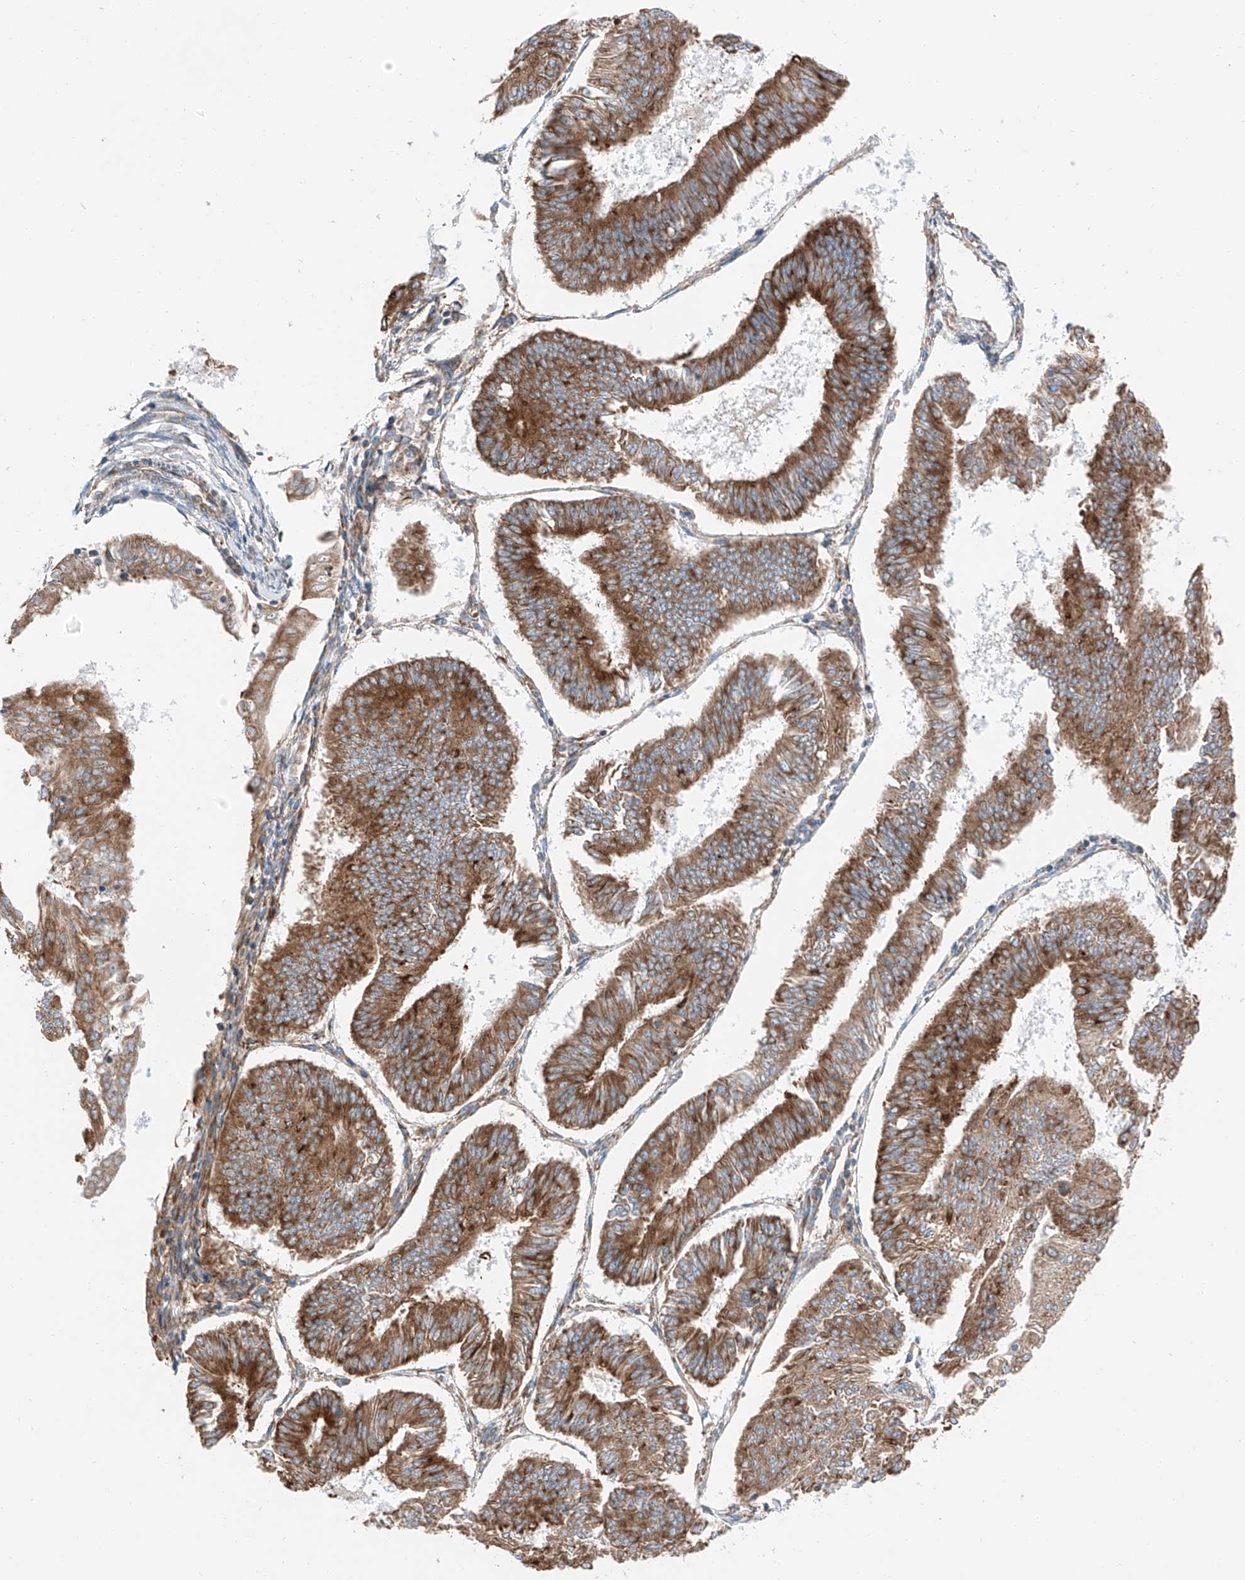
{"staining": {"intensity": "moderate", "quantity": ">75%", "location": "cytoplasmic/membranous"}, "tissue": "endometrial cancer", "cell_type": "Tumor cells", "image_type": "cancer", "snomed": [{"axis": "morphology", "description": "Adenocarcinoma, NOS"}, {"axis": "topography", "description": "Endometrium"}], "caption": "Immunohistochemistry histopathology image of endometrial cancer (adenocarcinoma) stained for a protein (brown), which exhibits medium levels of moderate cytoplasmic/membranous staining in about >75% of tumor cells.", "gene": "ZC3H15", "patient": {"sex": "female", "age": 58}}